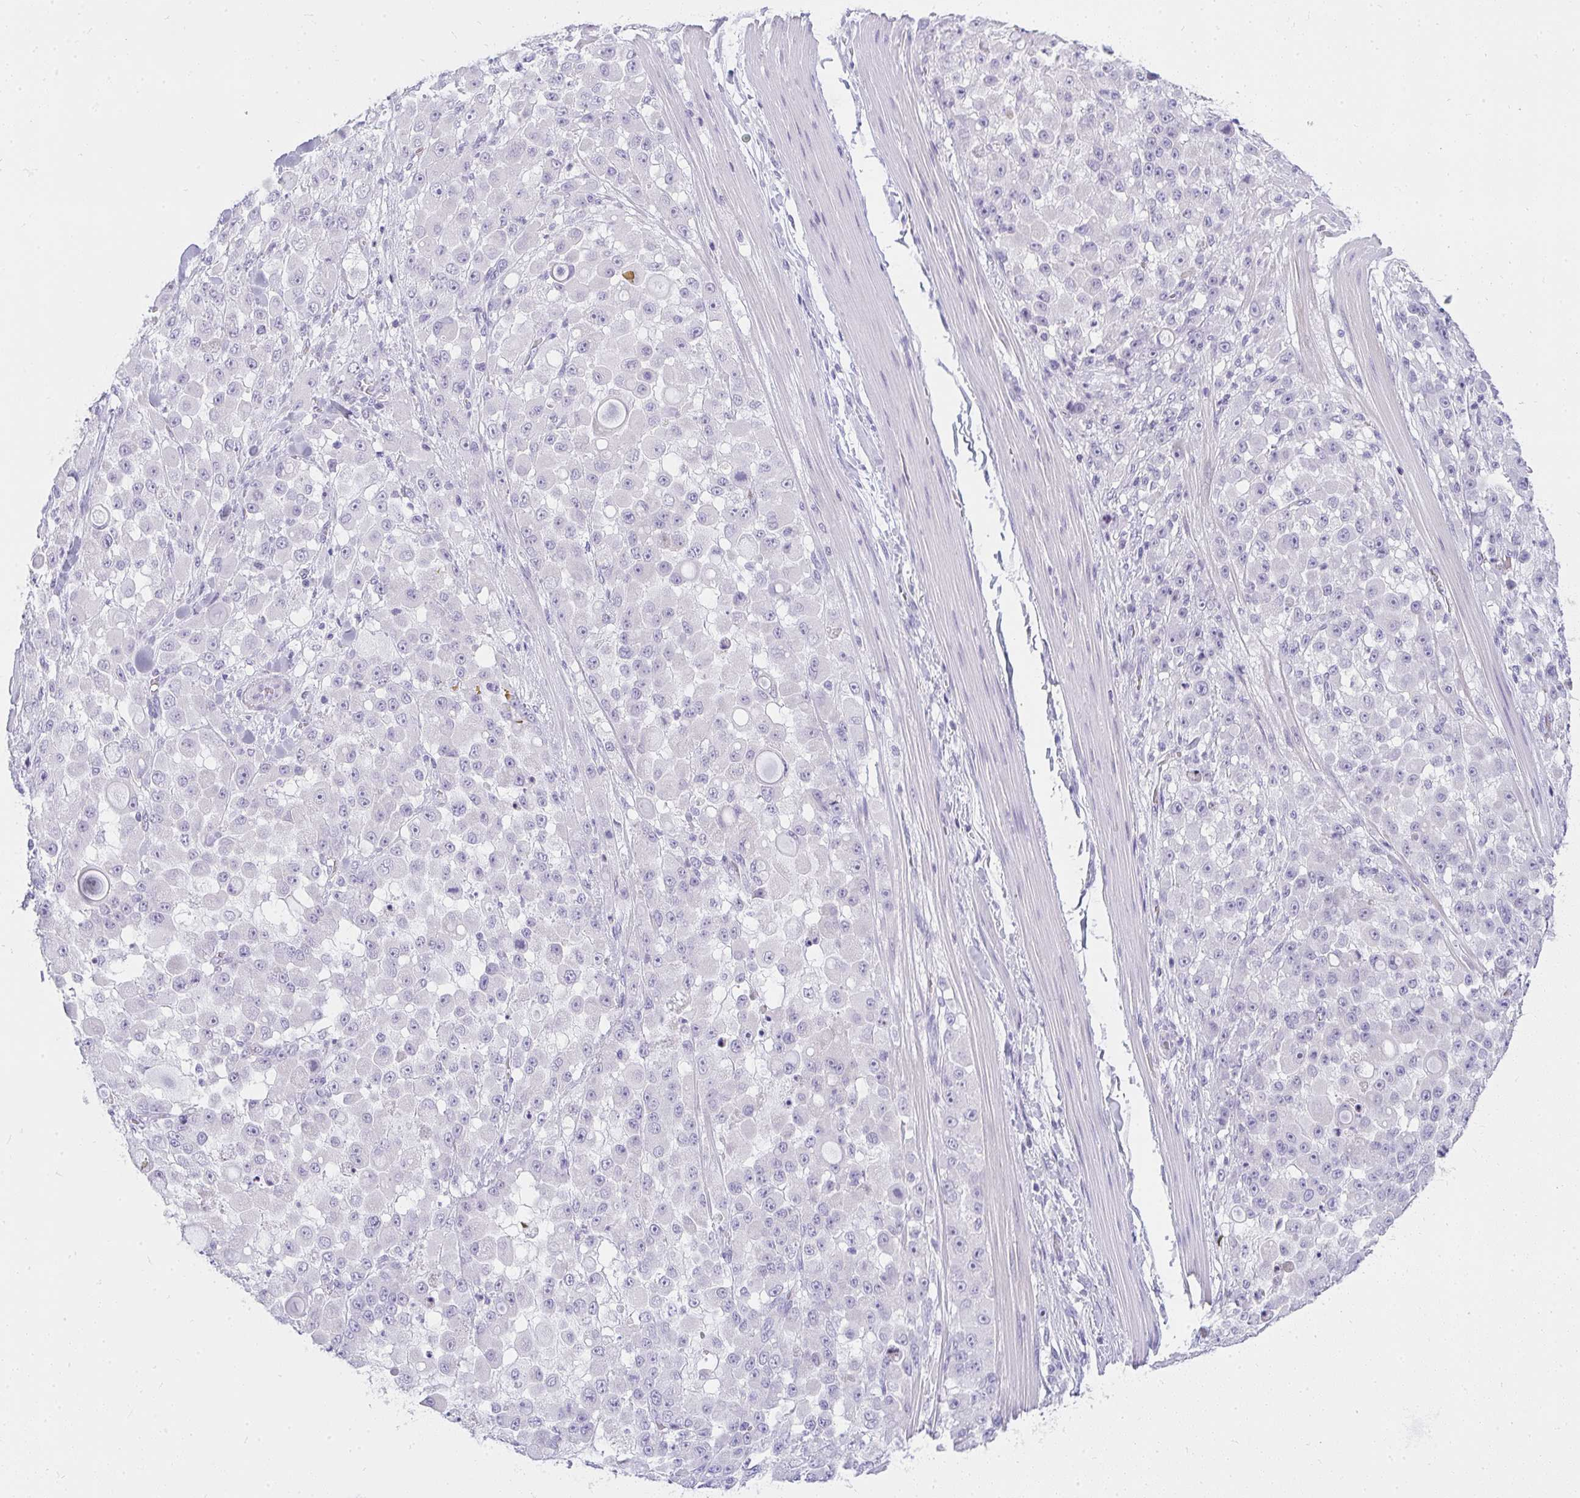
{"staining": {"intensity": "negative", "quantity": "none", "location": "none"}, "tissue": "stomach cancer", "cell_type": "Tumor cells", "image_type": "cancer", "snomed": [{"axis": "morphology", "description": "Adenocarcinoma, NOS"}, {"axis": "topography", "description": "Stomach"}], "caption": "An immunohistochemistry histopathology image of stomach adenocarcinoma is shown. There is no staining in tumor cells of stomach adenocarcinoma.", "gene": "ZNF182", "patient": {"sex": "female", "age": 76}}